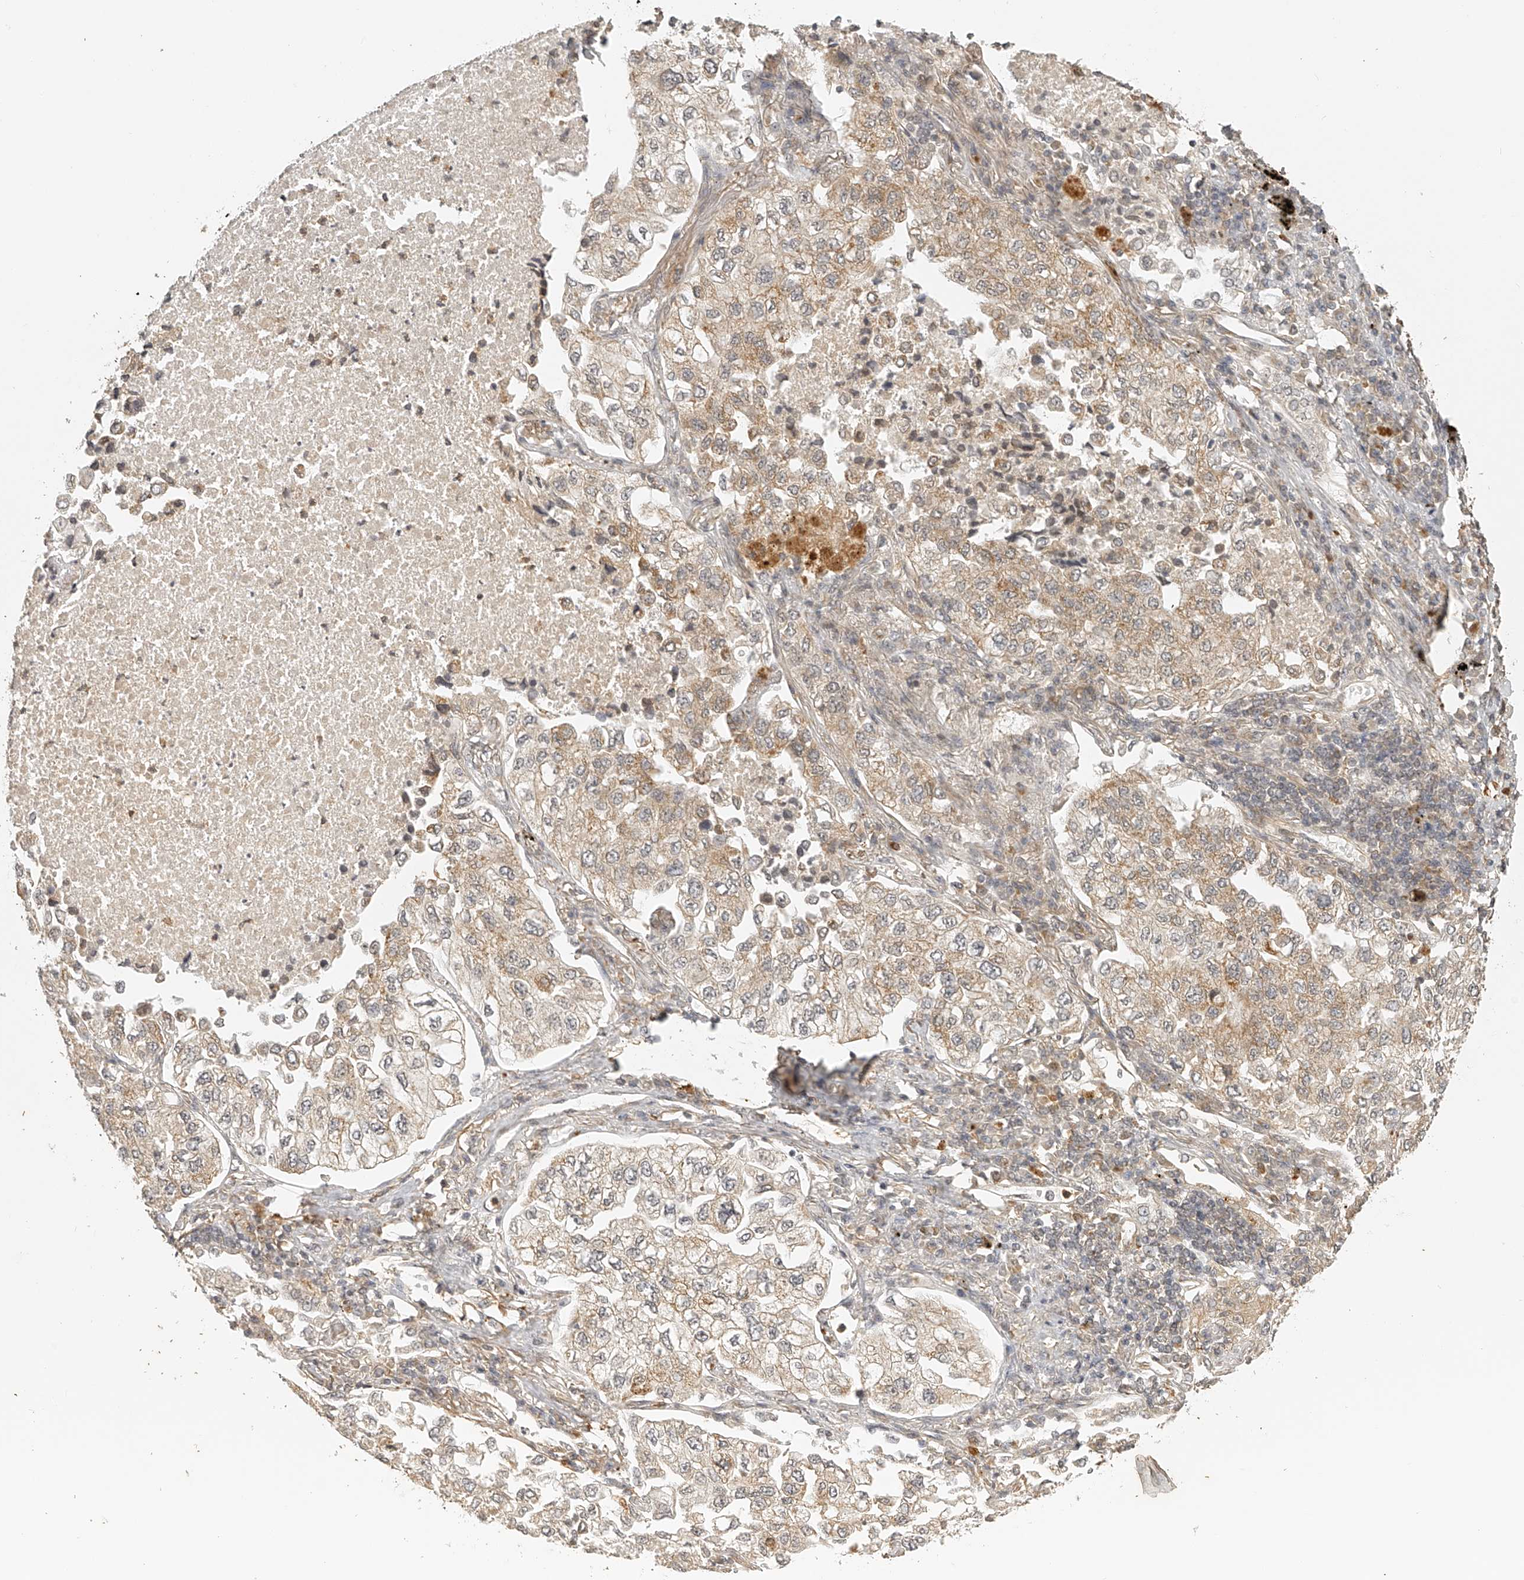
{"staining": {"intensity": "moderate", "quantity": ">75%", "location": "cytoplasmic/membranous"}, "tissue": "lung cancer", "cell_type": "Tumor cells", "image_type": "cancer", "snomed": [{"axis": "morphology", "description": "Adenocarcinoma, NOS"}, {"axis": "topography", "description": "Lung"}], "caption": "Immunohistochemistry image of neoplastic tissue: human lung cancer (adenocarcinoma) stained using immunohistochemistry displays medium levels of moderate protein expression localized specifically in the cytoplasmic/membranous of tumor cells, appearing as a cytoplasmic/membranous brown color.", "gene": "BCL2L11", "patient": {"sex": "male", "age": 63}}